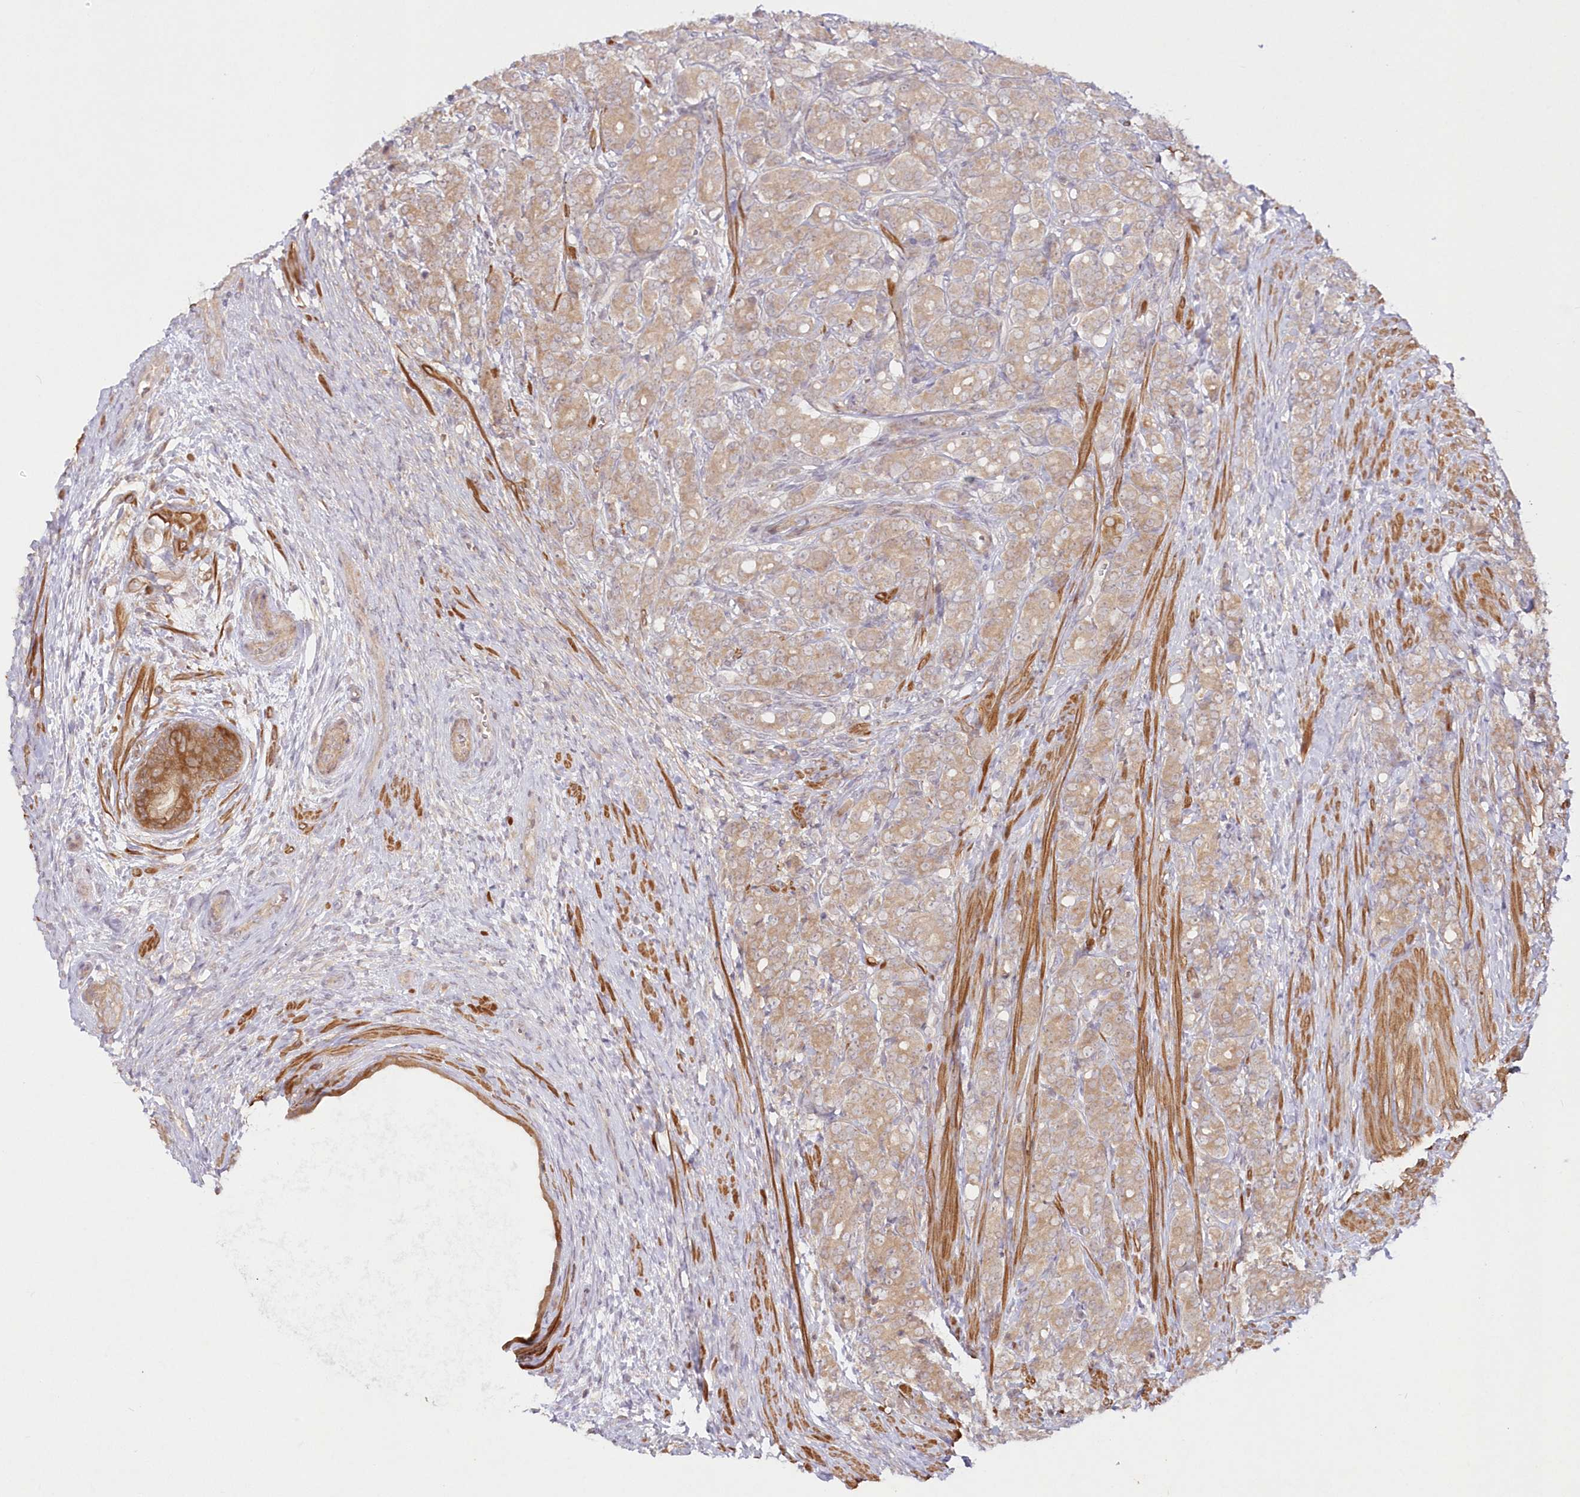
{"staining": {"intensity": "weak", "quantity": ">75%", "location": "cytoplasmic/membranous"}, "tissue": "prostate cancer", "cell_type": "Tumor cells", "image_type": "cancer", "snomed": [{"axis": "morphology", "description": "Adenocarcinoma, High grade"}, {"axis": "topography", "description": "Prostate"}], "caption": "A micrograph of human prostate cancer (adenocarcinoma (high-grade)) stained for a protein exhibits weak cytoplasmic/membranous brown staining in tumor cells. The protein is shown in brown color, while the nuclei are stained blue.", "gene": "IPMK", "patient": {"sex": "male", "age": 62}}